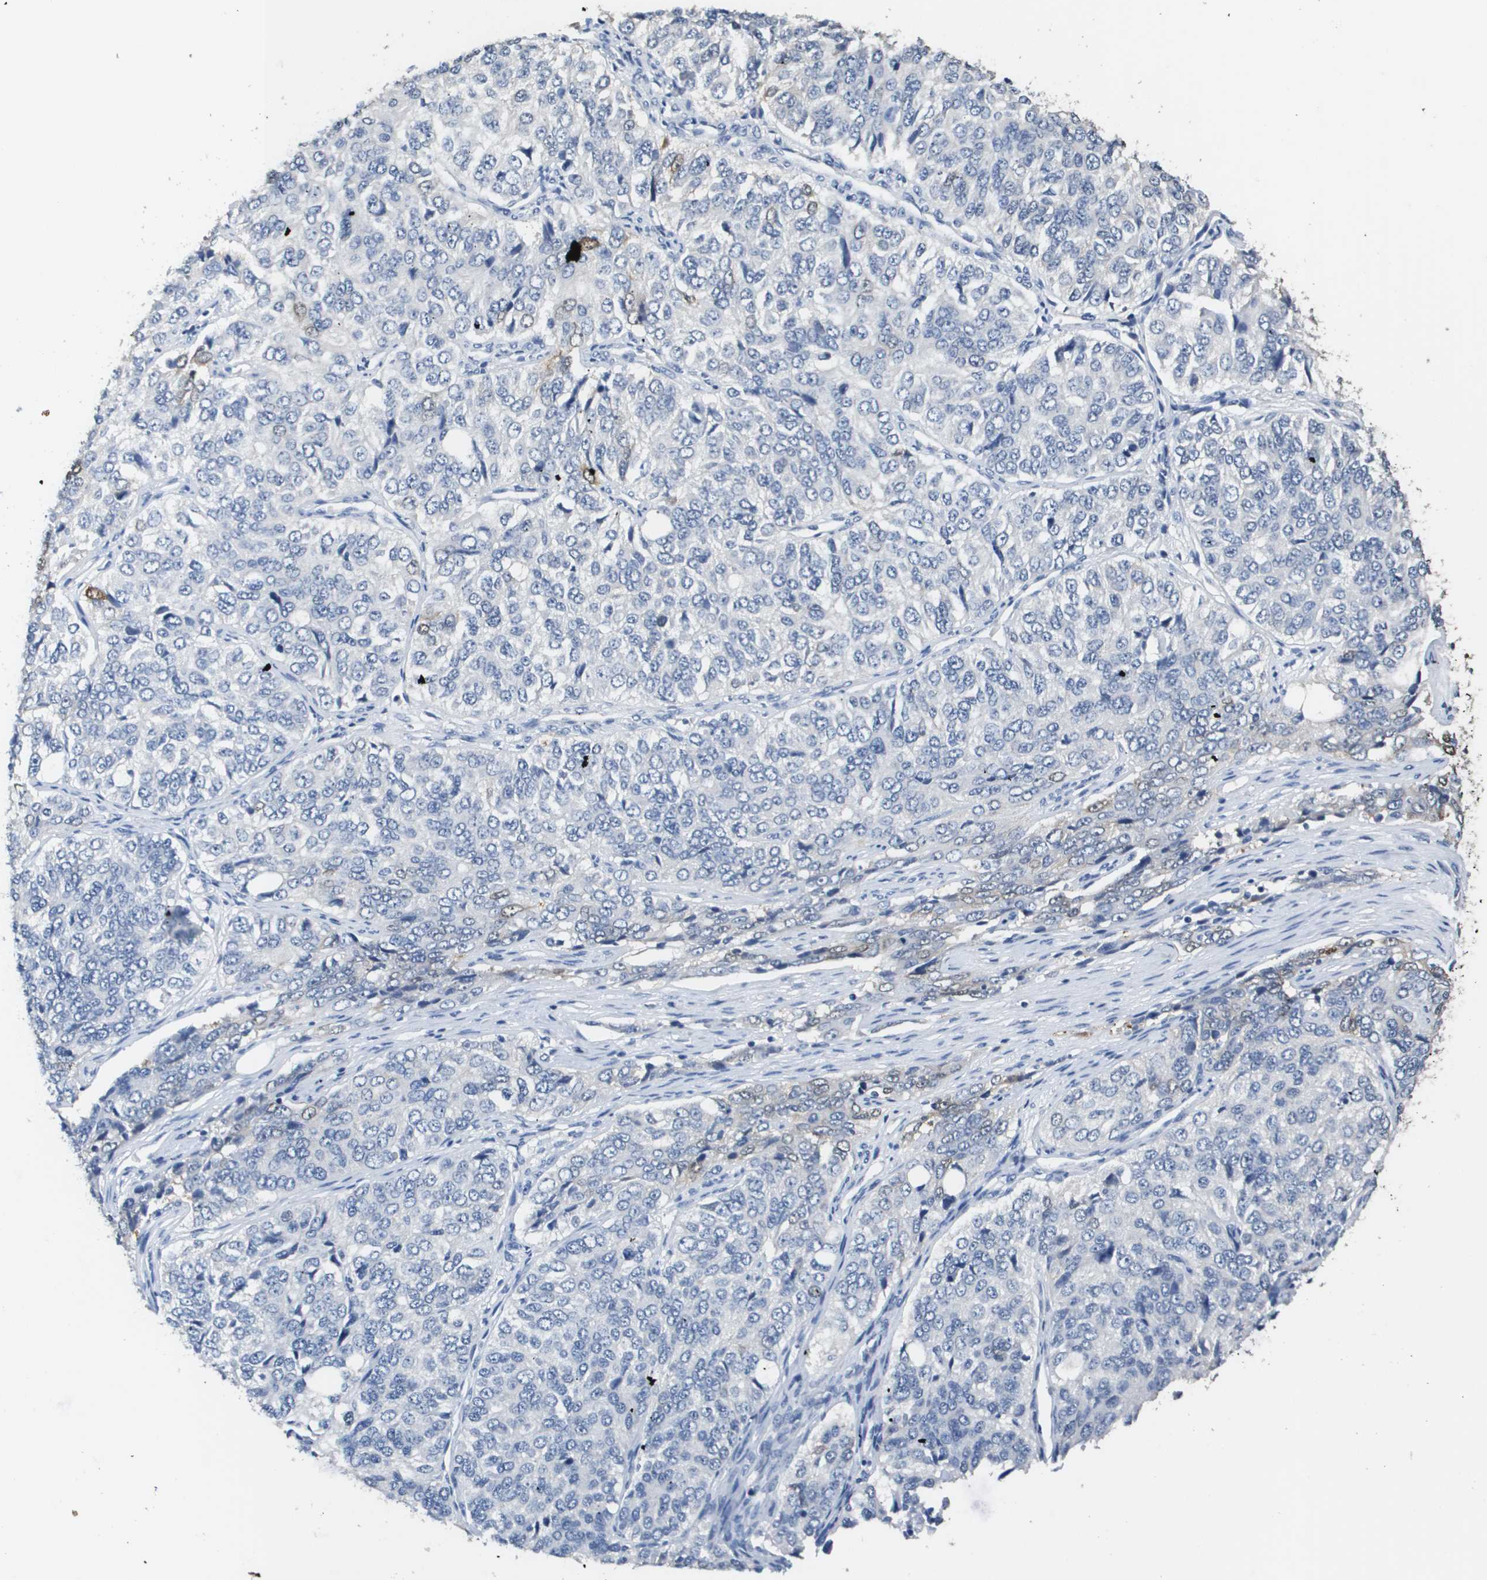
{"staining": {"intensity": "negative", "quantity": "none", "location": "none"}, "tissue": "ovarian cancer", "cell_type": "Tumor cells", "image_type": "cancer", "snomed": [{"axis": "morphology", "description": "Carcinoma, endometroid"}, {"axis": "topography", "description": "Ovary"}], "caption": "This is an immunohistochemistry micrograph of ovarian endometroid carcinoma. There is no expression in tumor cells.", "gene": "MT3", "patient": {"sex": "female", "age": 51}}